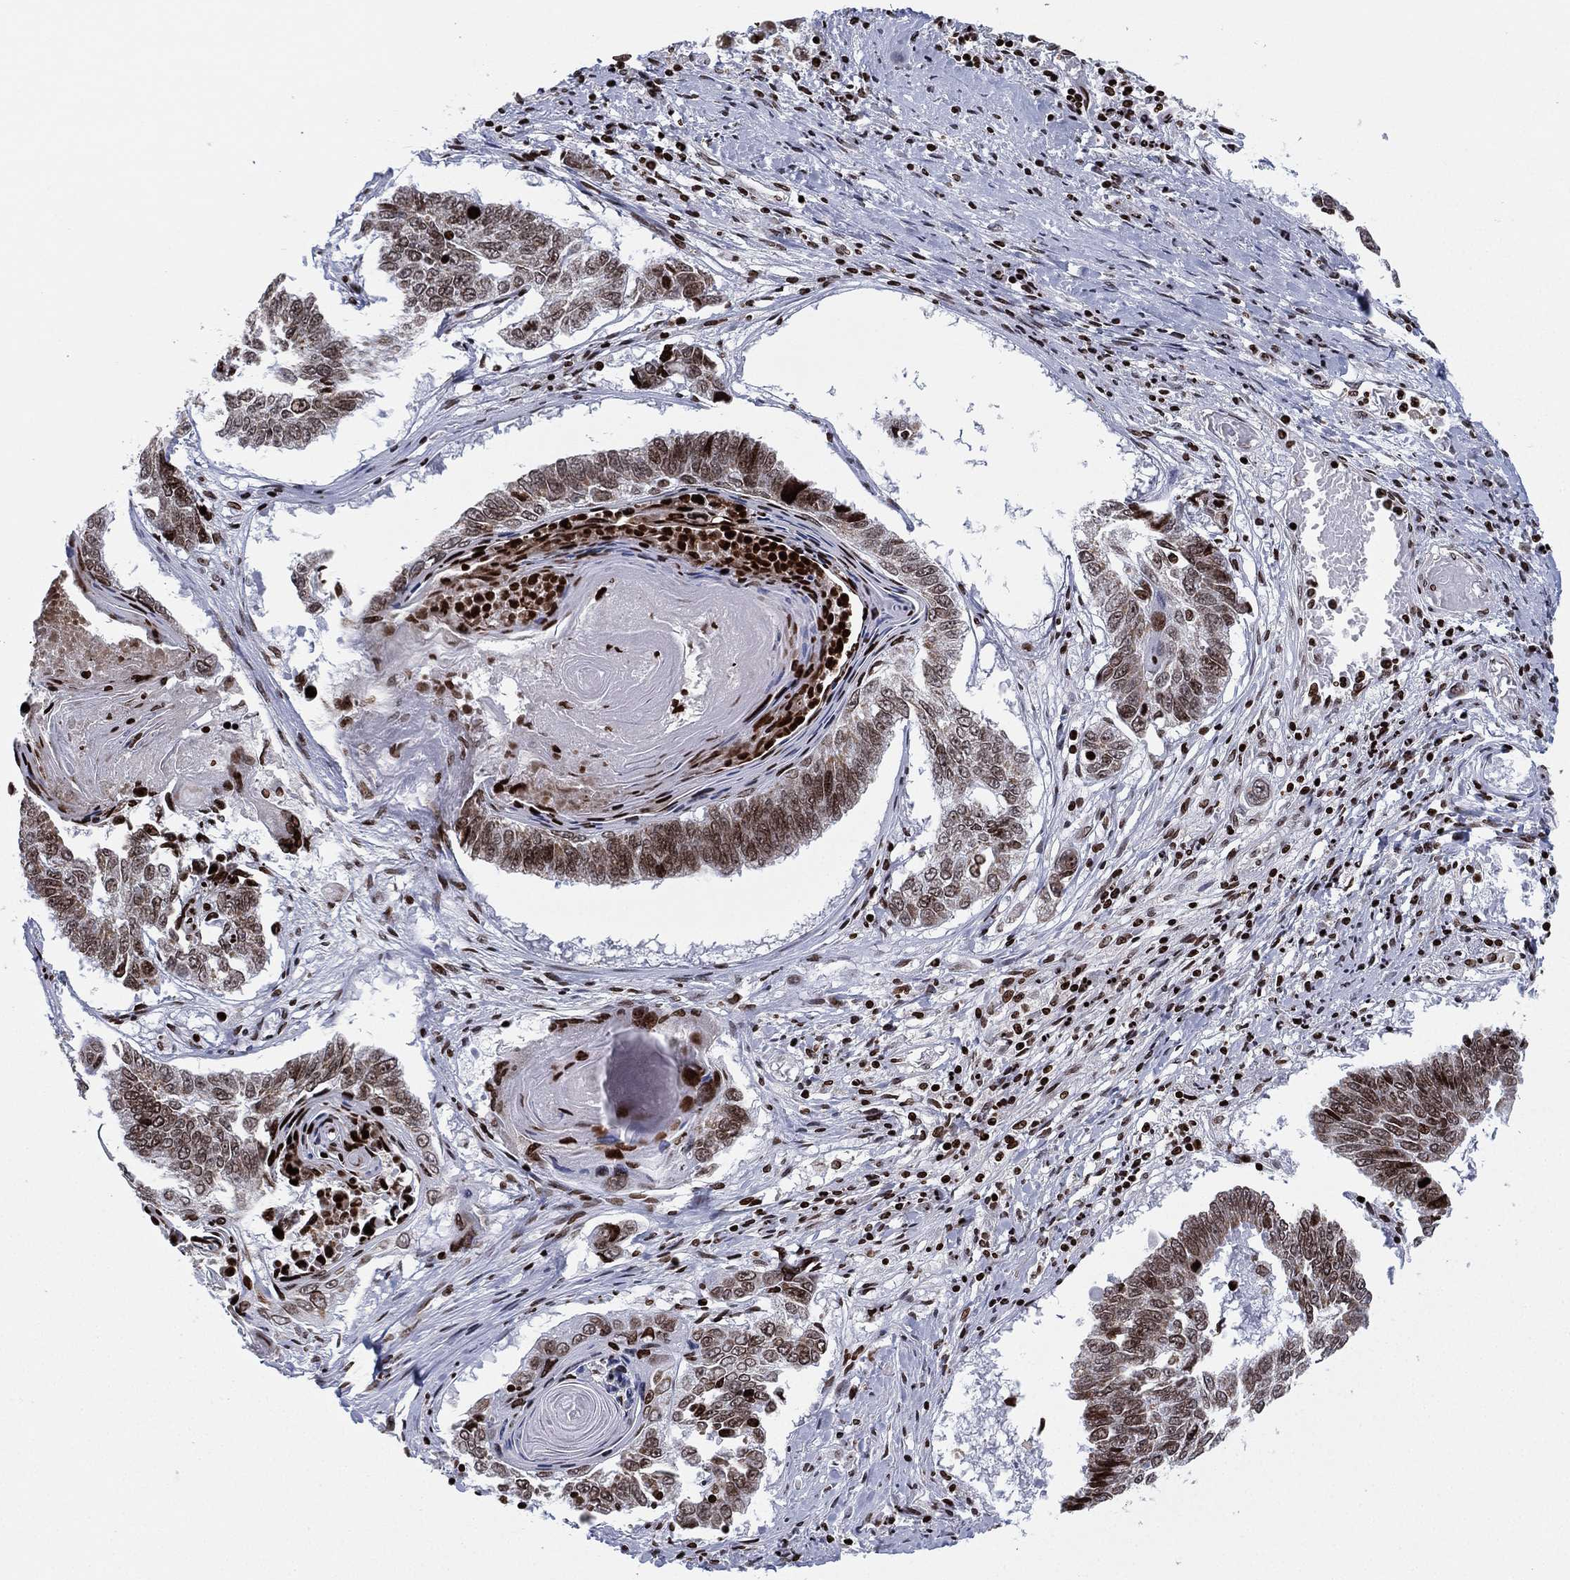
{"staining": {"intensity": "moderate", "quantity": "<25%", "location": "nuclear"}, "tissue": "lung cancer", "cell_type": "Tumor cells", "image_type": "cancer", "snomed": [{"axis": "morphology", "description": "Squamous cell carcinoma, NOS"}, {"axis": "topography", "description": "Lung"}], "caption": "Lung cancer stained with a protein marker reveals moderate staining in tumor cells.", "gene": "MFSD14A", "patient": {"sex": "male", "age": 73}}